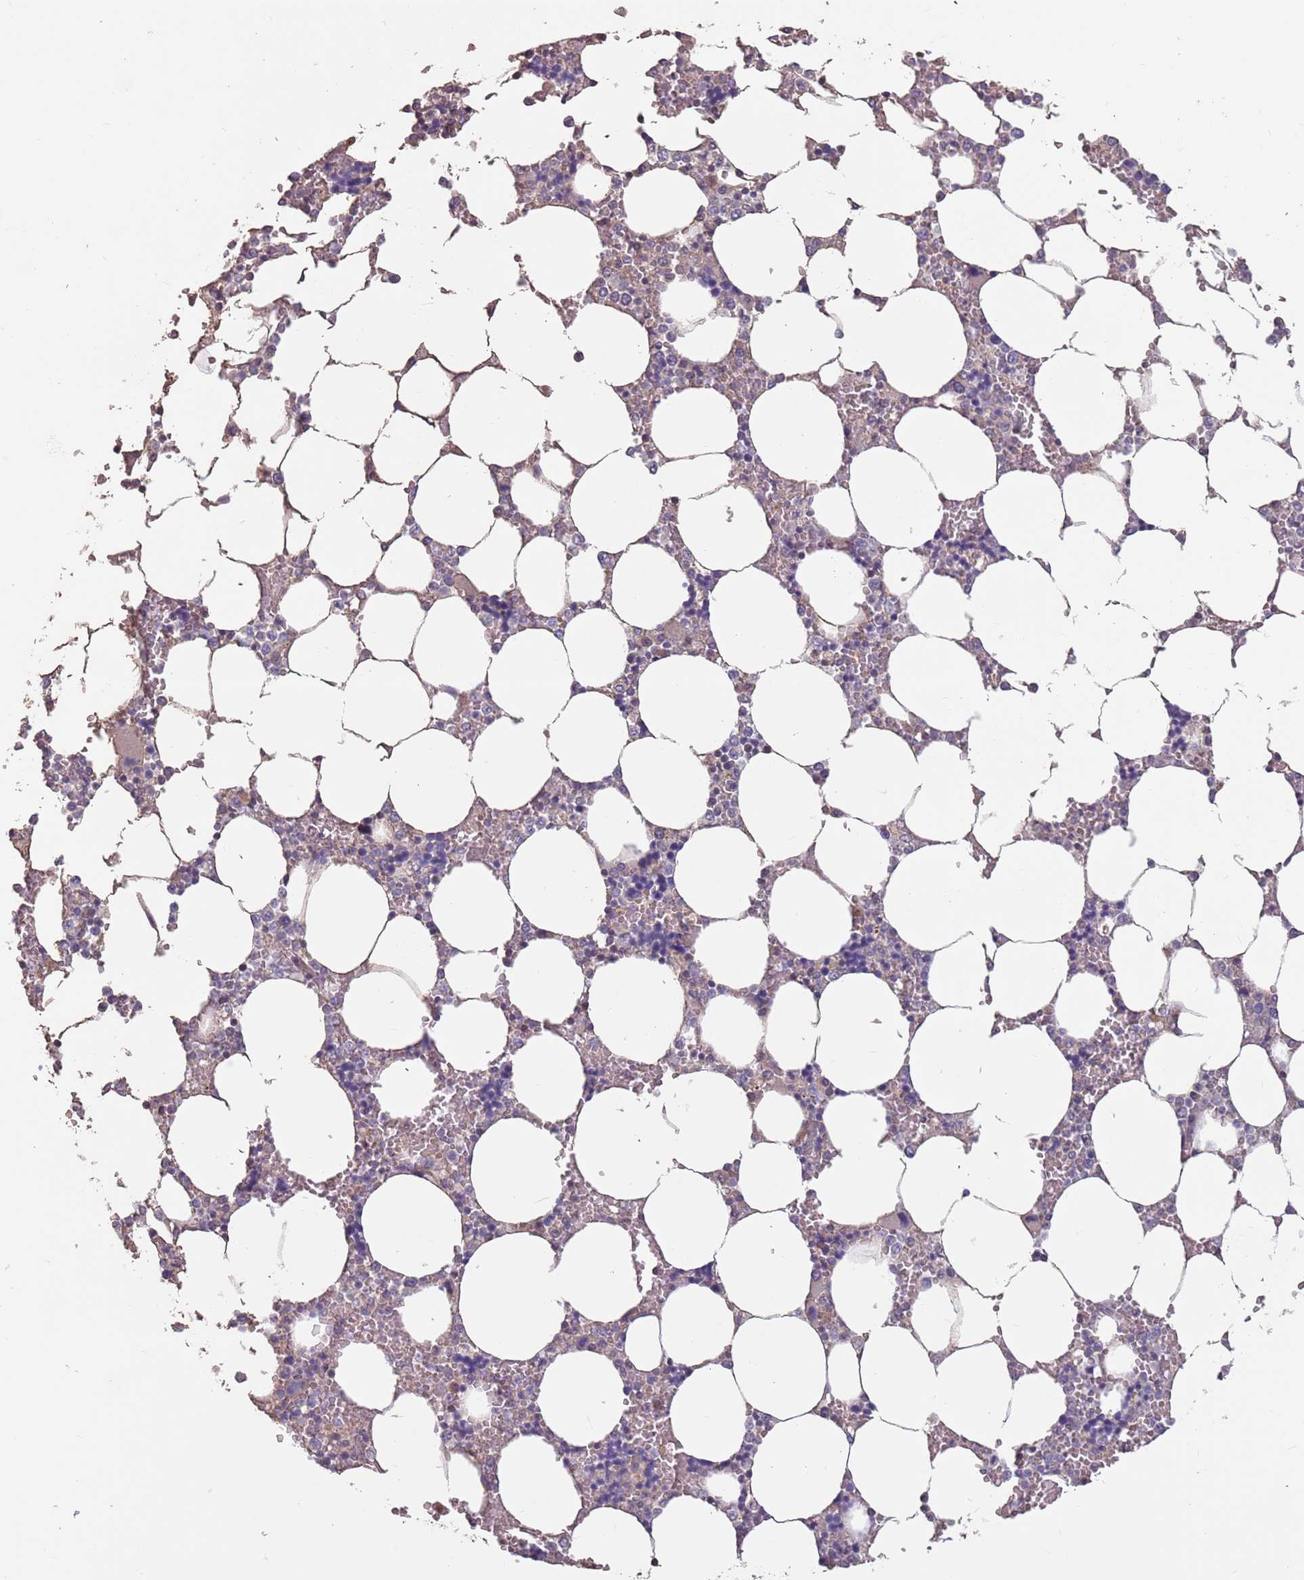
{"staining": {"intensity": "negative", "quantity": "none", "location": "none"}, "tissue": "bone marrow", "cell_type": "Hematopoietic cells", "image_type": "normal", "snomed": [{"axis": "morphology", "description": "Normal tissue, NOS"}, {"axis": "topography", "description": "Bone marrow"}], "caption": "This histopathology image is of normal bone marrow stained with immunohistochemistry to label a protein in brown with the nuclei are counter-stained blue. There is no staining in hematopoietic cells. (DAB (3,3'-diaminobenzidine) IHC visualized using brightfield microscopy, high magnification).", "gene": "MBD3L1", "patient": {"sex": "male", "age": 64}}